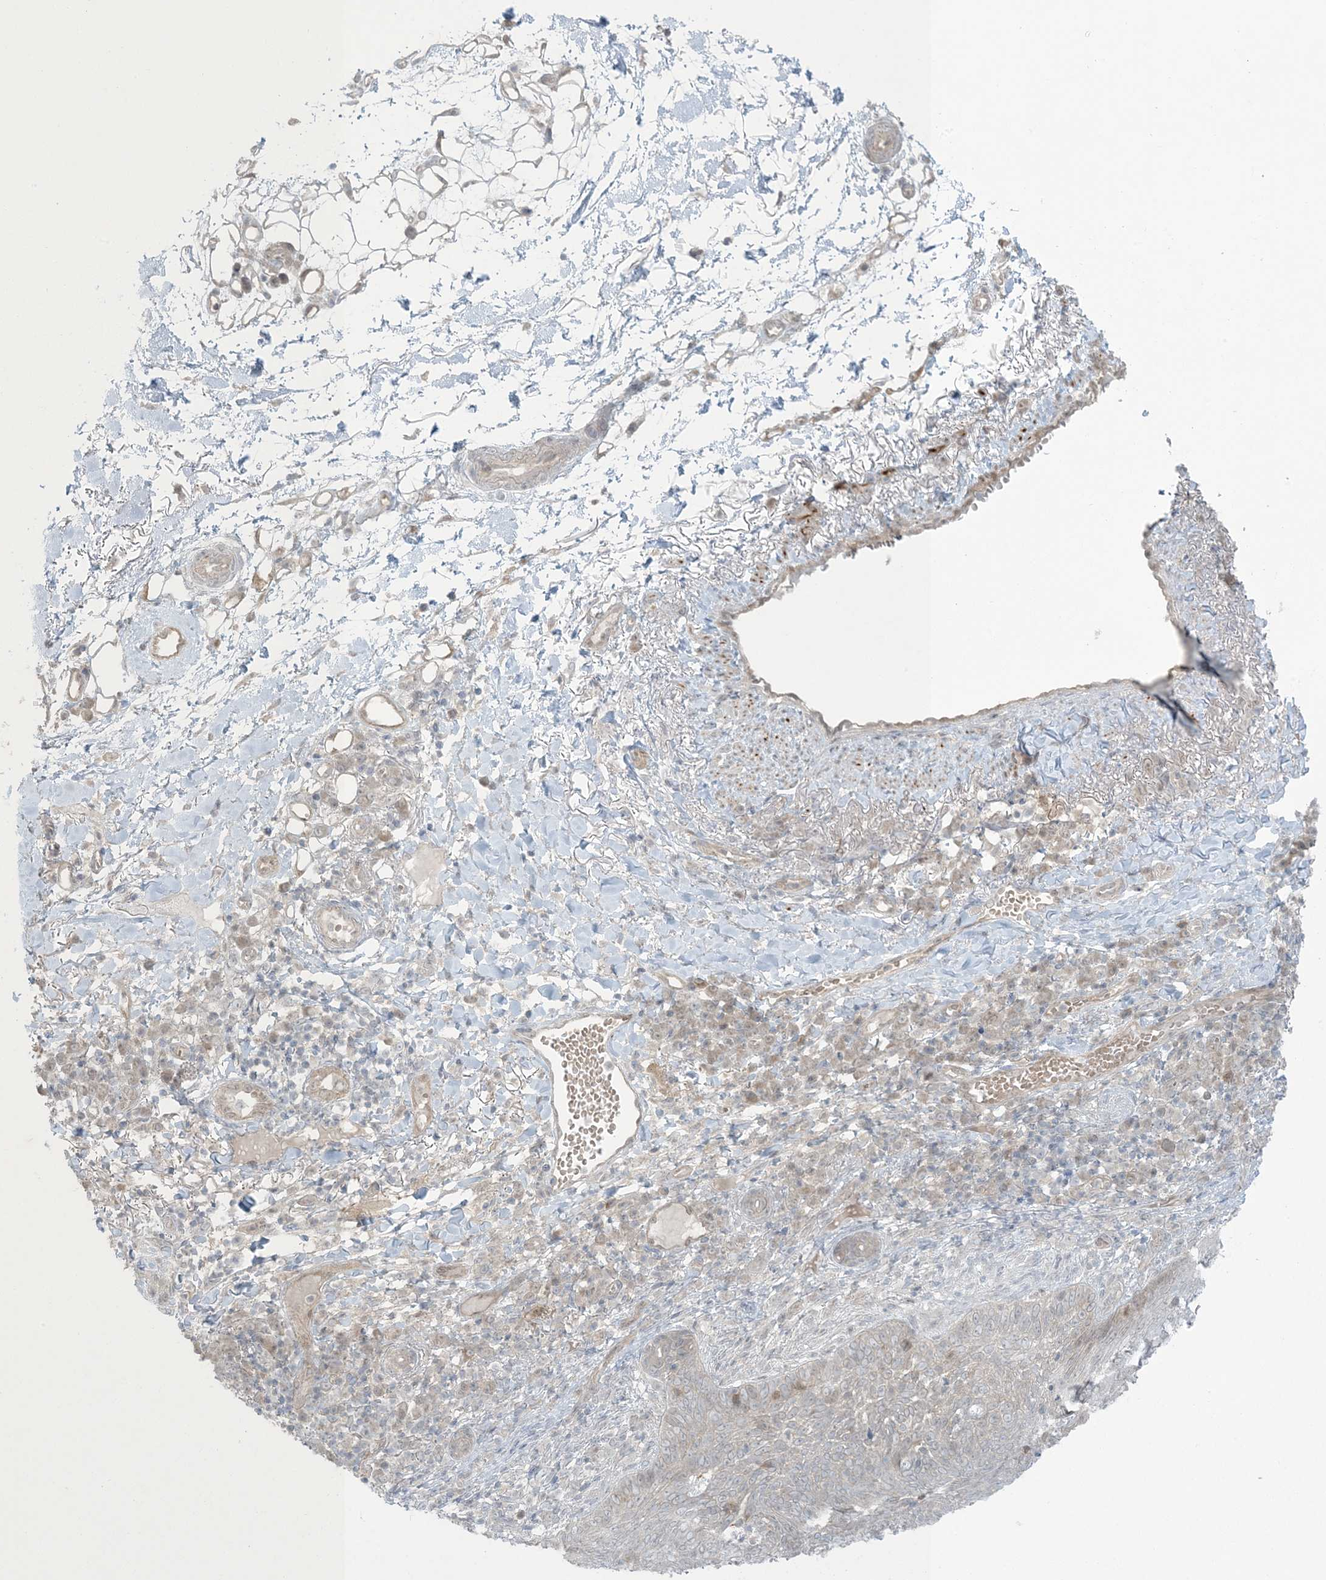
{"staining": {"intensity": "weak", "quantity": "<25%", "location": "cytoplasmic/membranous"}, "tissue": "skin cancer", "cell_type": "Tumor cells", "image_type": "cancer", "snomed": [{"axis": "morphology", "description": "Basal cell carcinoma"}, {"axis": "topography", "description": "Skin"}], "caption": "Immunohistochemistry photomicrograph of skin basal cell carcinoma stained for a protein (brown), which displays no expression in tumor cells.", "gene": "NRBP2", "patient": {"sex": "male", "age": 85}}